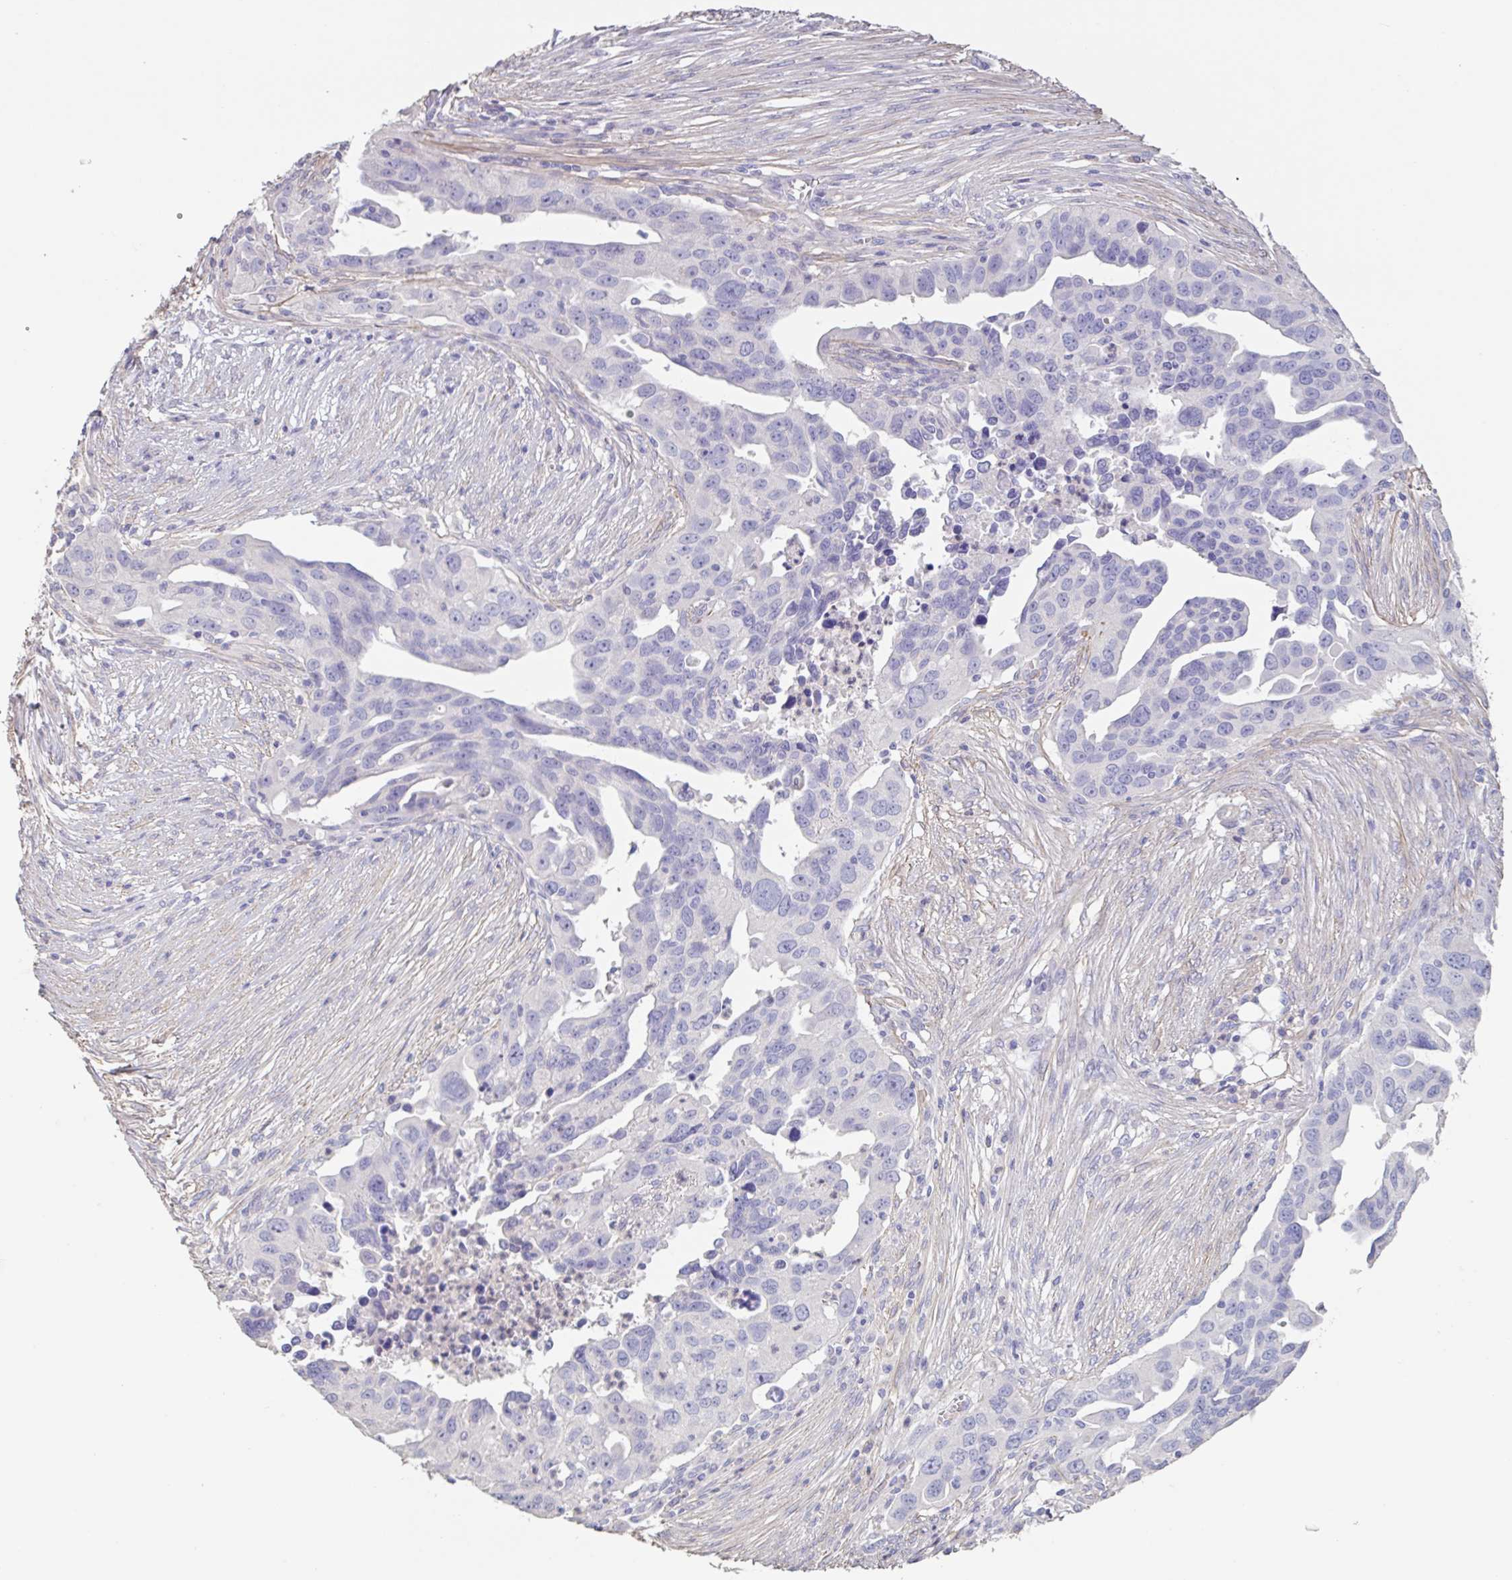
{"staining": {"intensity": "negative", "quantity": "none", "location": "none"}, "tissue": "ovarian cancer", "cell_type": "Tumor cells", "image_type": "cancer", "snomed": [{"axis": "morphology", "description": "Carcinoma, endometroid"}, {"axis": "morphology", "description": "Cystadenocarcinoma, serous, NOS"}, {"axis": "topography", "description": "Ovary"}], "caption": "IHC micrograph of neoplastic tissue: human ovarian serous cystadenocarcinoma stained with DAB displays no significant protein expression in tumor cells.", "gene": "PYGM", "patient": {"sex": "female", "age": 45}}